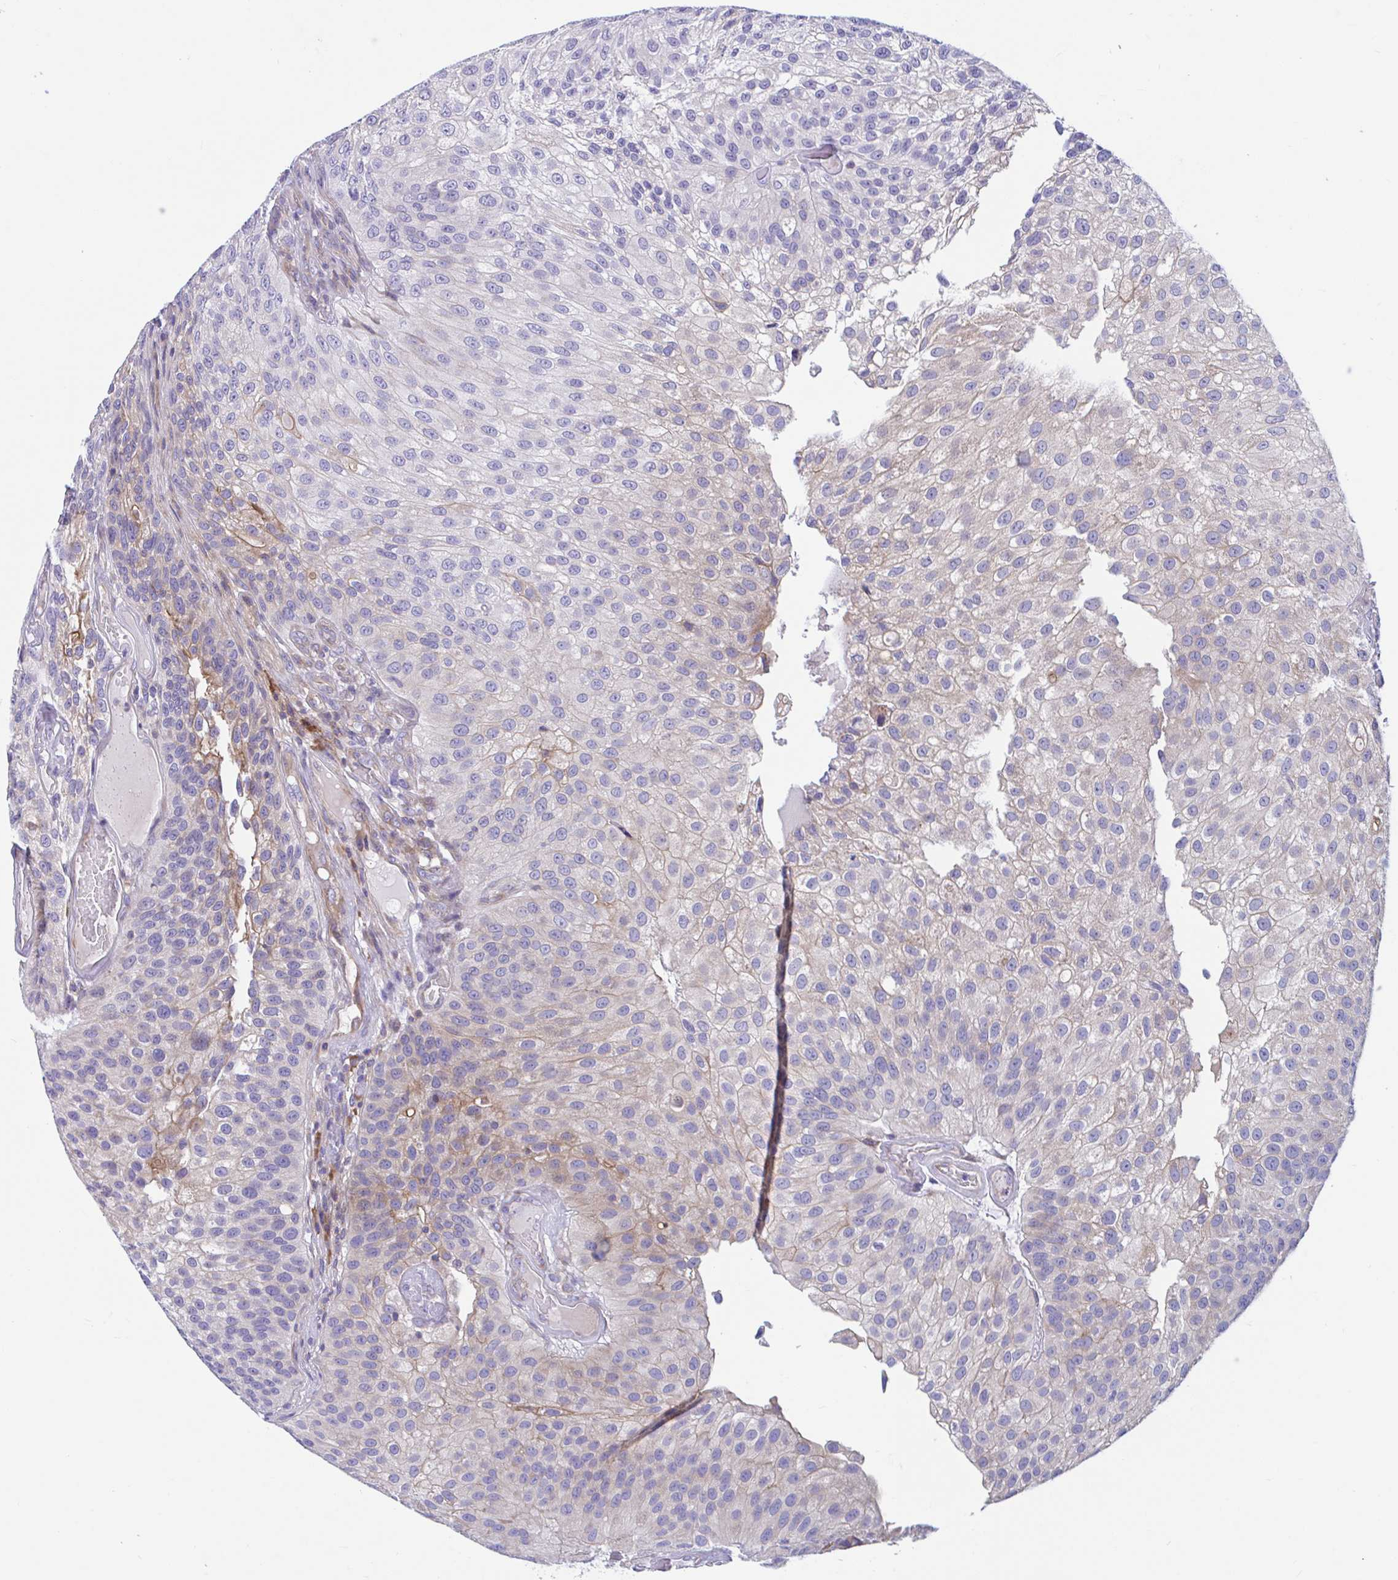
{"staining": {"intensity": "weak", "quantity": "<25%", "location": "cytoplasmic/membranous"}, "tissue": "urothelial cancer", "cell_type": "Tumor cells", "image_type": "cancer", "snomed": [{"axis": "morphology", "description": "Urothelial carcinoma, NOS"}, {"axis": "topography", "description": "Urinary bladder"}], "caption": "The IHC micrograph has no significant expression in tumor cells of urothelial cancer tissue.", "gene": "WBP1", "patient": {"sex": "male", "age": 87}}